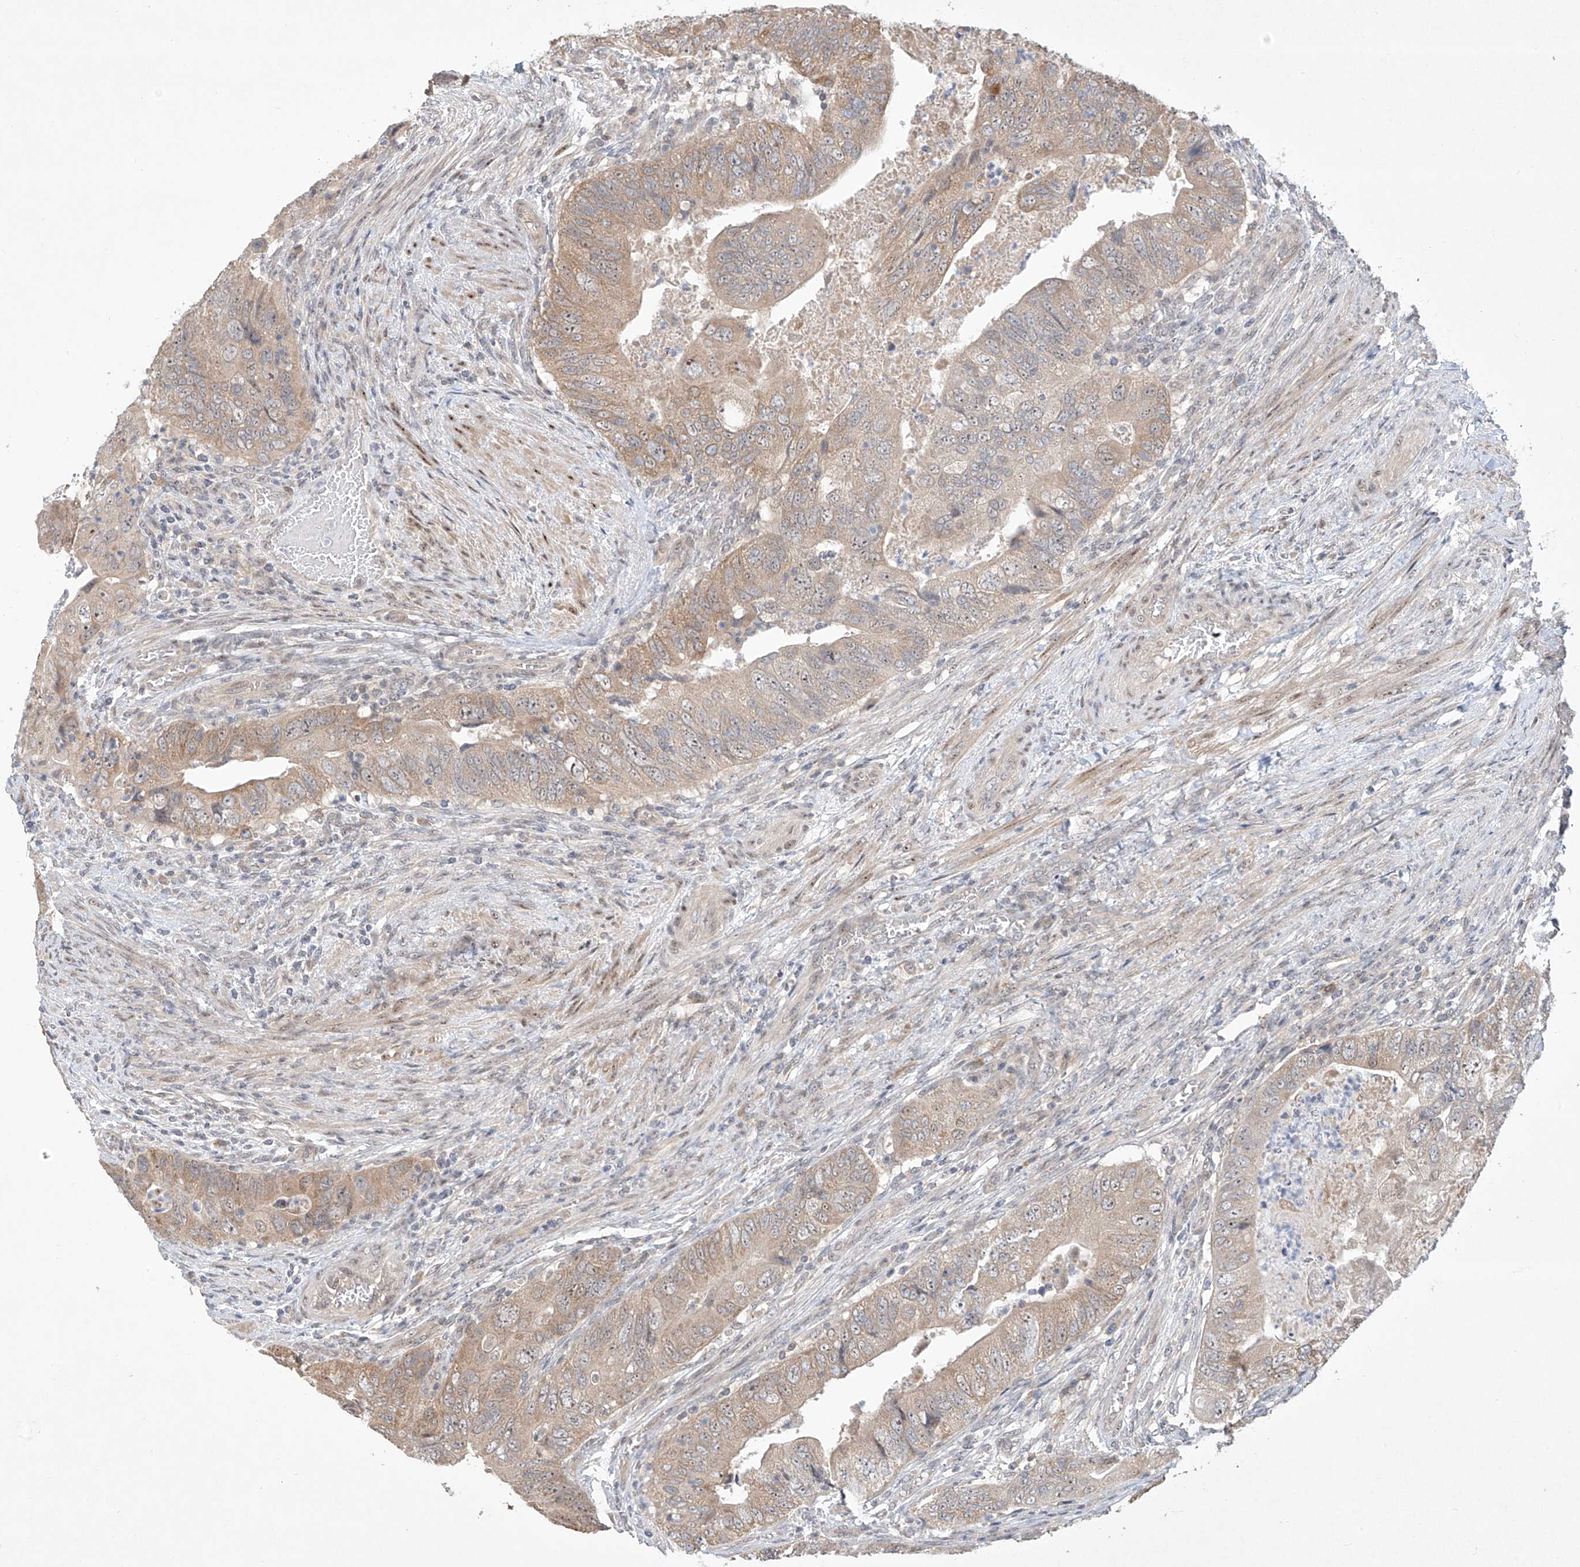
{"staining": {"intensity": "weak", "quantity": "25%-75%", "location": "cytoplasmic/membranous"}, "tissue": "colorectal cancer", "cell_type": "Tumor cells", "image_type": "cancer", "snomed": [{"axis": "morphology", "description": "Adenocarcinoma, NOS"}, {"axis": "topography", "description": "Rectum"}], "caption": "Immunohistochemistry (IHC) staining of colorectal cancer, which shows low levels of weak cytoplasmic/membranous expression in about 25%-75% of tumor cells indicating weak cytoplasmic/membranous protein expression. The staining was performed using DAB (brown) for protein detection and nuclei were counterstained in hematoxylin (blue).", "gene": "TASP1", "patient": {"sex": "male", "age": 63}}